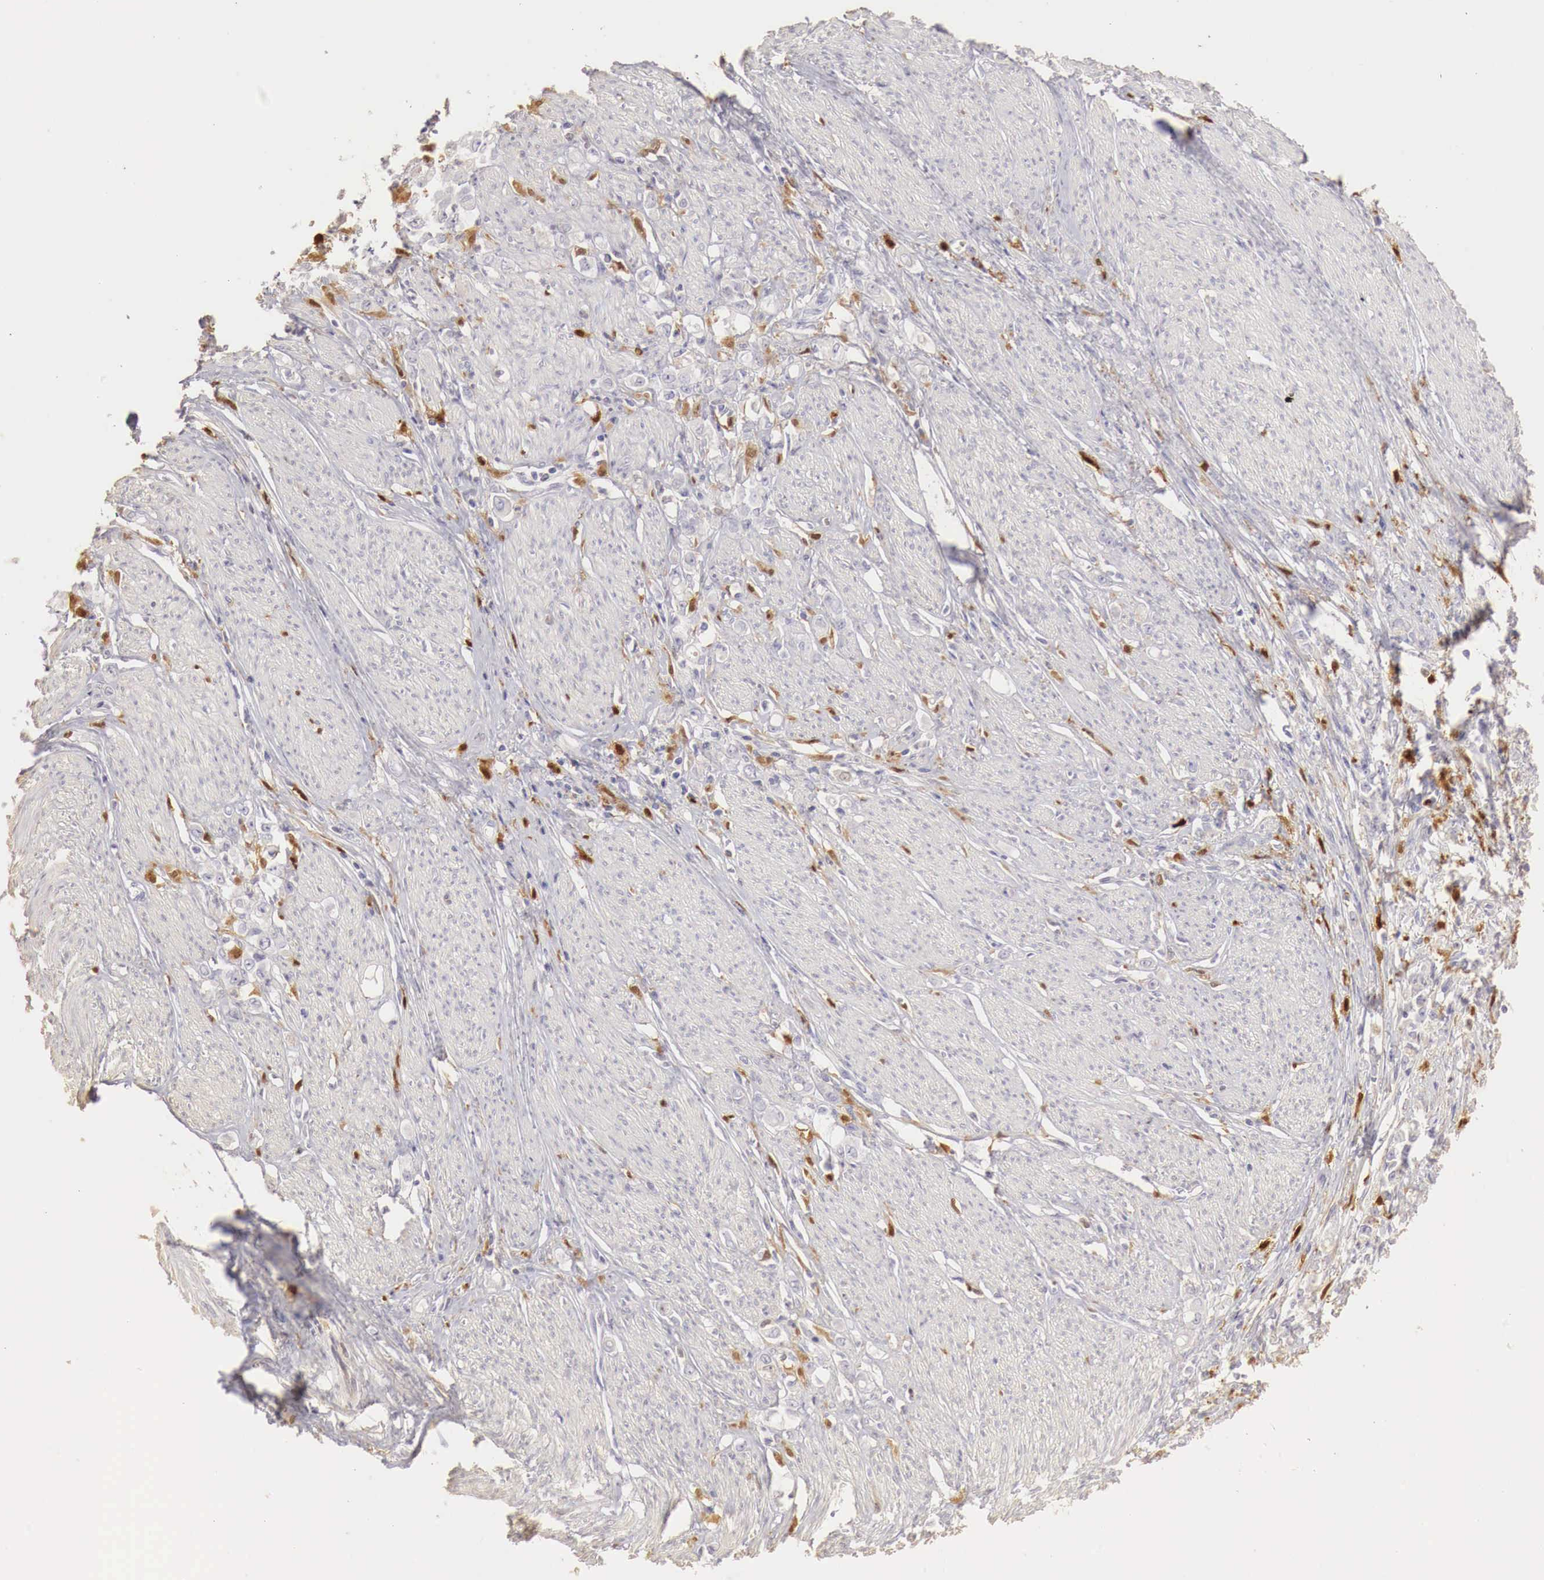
{"staining": {"intensity": "negative", "quantity": "none", "location": "none"}, "tissue": "stomach cancer", "cell_type": "Tumor cells", "image_type": "cancer", "snomed": [{"axis": "morphology", "description": "Adenocarcinoma, NOS"}, {"axis": "topography", "description": "Stomach"}], "caption": "Immunohistochemistry micrograph of stomach cancer (adenocarcinoma) stained for a protein (brown), which shows no positivity in tumor cells.", "gene": "RENBP", "patient": {"sex": "male", "age": 72}}